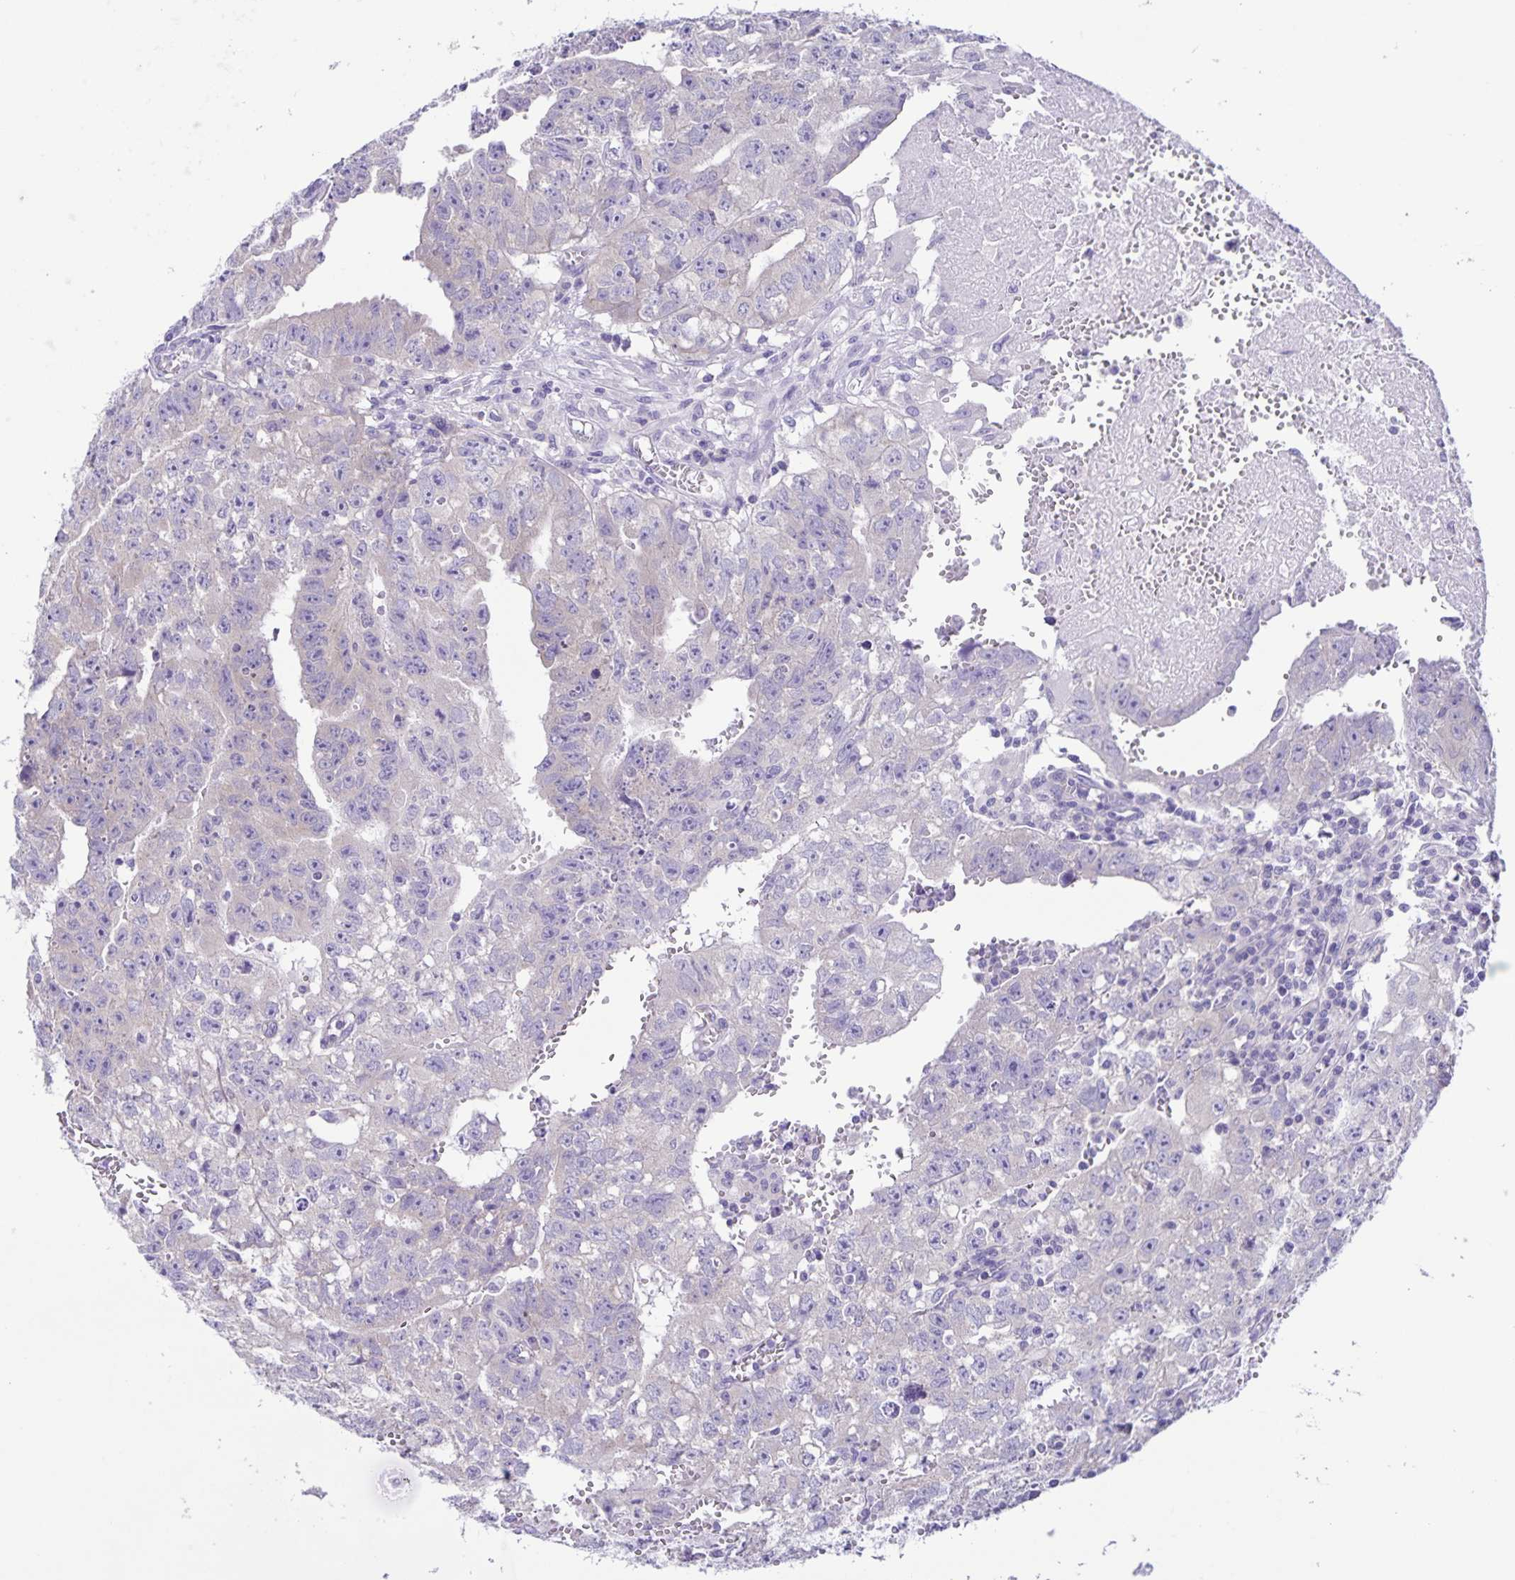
{"staining": {"intensity": "negative", "quantity": "none", "location": "none"}, "tissue": "testis cancer", "cell_type": "Tumor cells", "image_type": "cancer", "snomed": [{"axis": "morphology", "description": "Carcinoma, Embryonal, NOS"}, {"axis": "morphology", "description": "Teratoma, malignant, NOS"}, {"axis": "topography", "description": "Testis"}], "caption": "IHC histopathology image of teratoma (malignant) (testis) stained for a protein (brown), which displays no expression in tumor cells.", "gene": "CAPSL", "patient": {"sex": "male", "age": 24}}